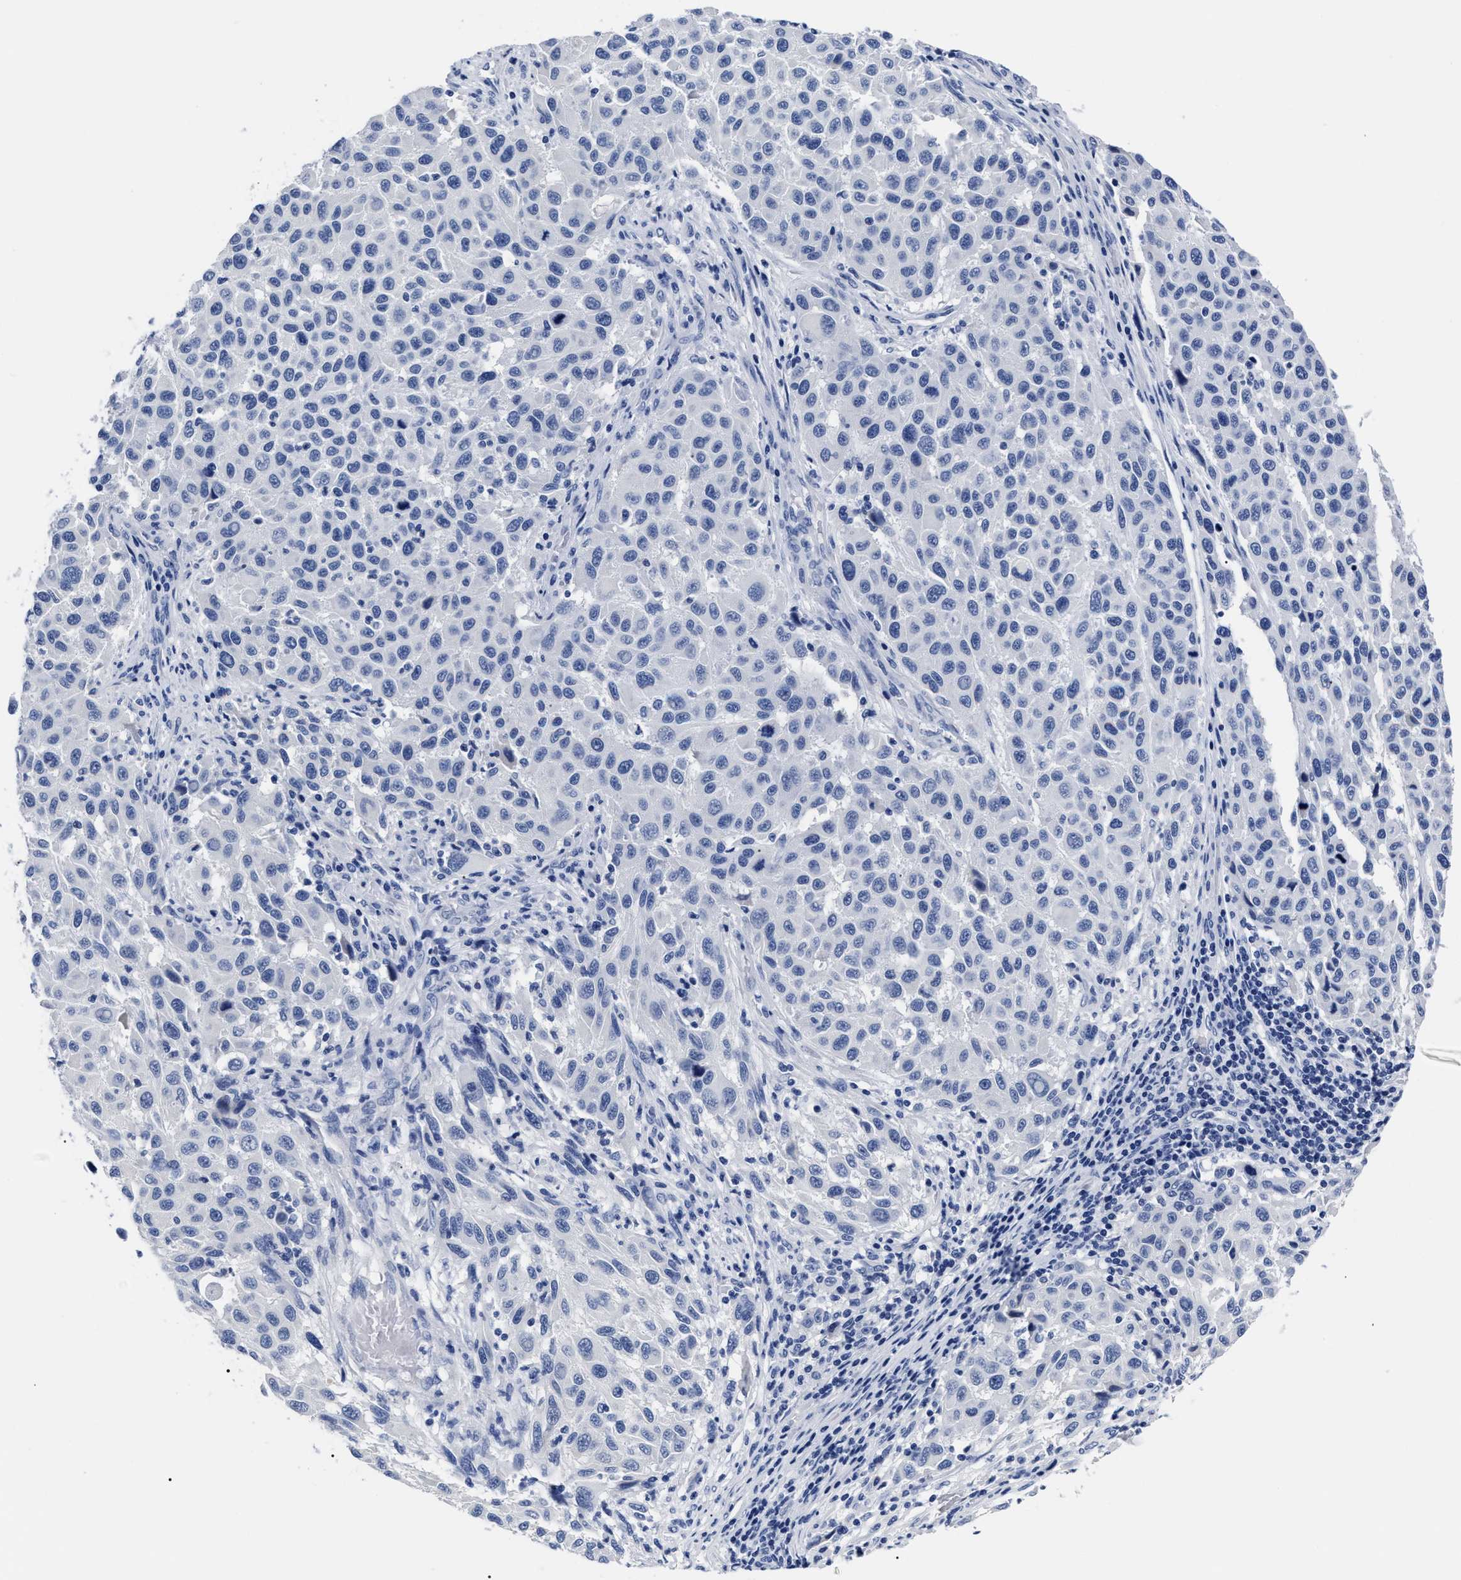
{"staining": {"intensity": "negative", "quantity": "none", "location": "none"}, "tissue": "melanoma", "cell_type": "Tumor cells", "image_type": "cancer", "snomed": [{"axis": "morphology", "description": "Malignant melanoma, Metastatic site"}, {"axis": "topography", "description": "Lymph node"}], "caption": "Melanoma stained for a protein using immunohistochemistry demonstrates no expression tumor cells.", "gene": "ALPG", "patient": {"sex": "male", "age": 61}}